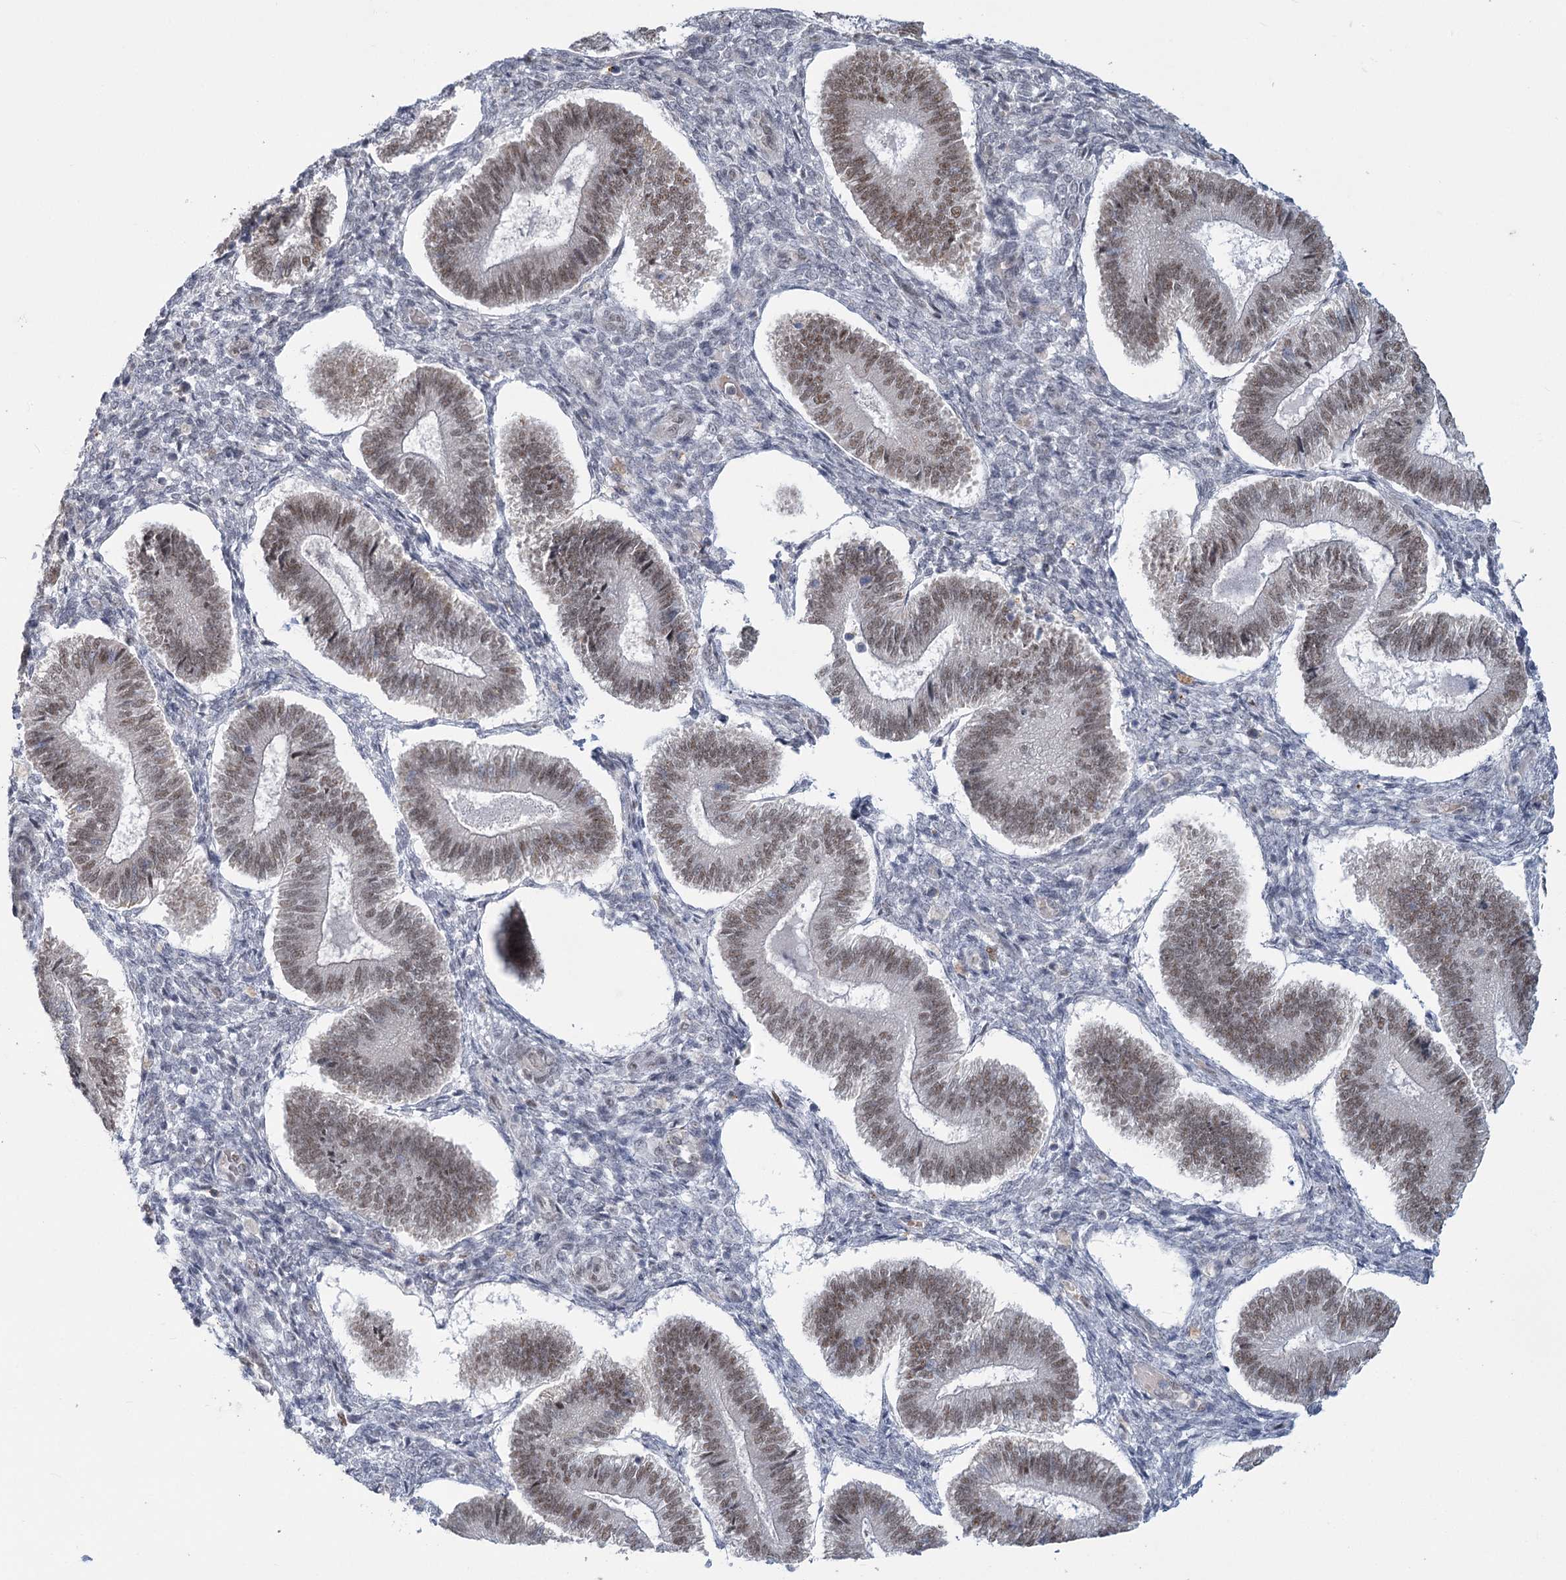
{"staining": {"intensity": "negative", "quantity": "none", "location": "none"}, "tissue": "endometrium", "cell_type": "Cells in endometrial stroma", "image_type": "normal", "snomed": [{"axis": "morphology", "description": "Normal tissue, NOS"}, {"axis": "topography", "description": "Endometrium"}], "caption": "This is an IHC micrograph of normal endometrium. There is no expression in cells in endometrial stroma.", "gene": "MTG1", "patient": {"sex": "female", "age": 25}}